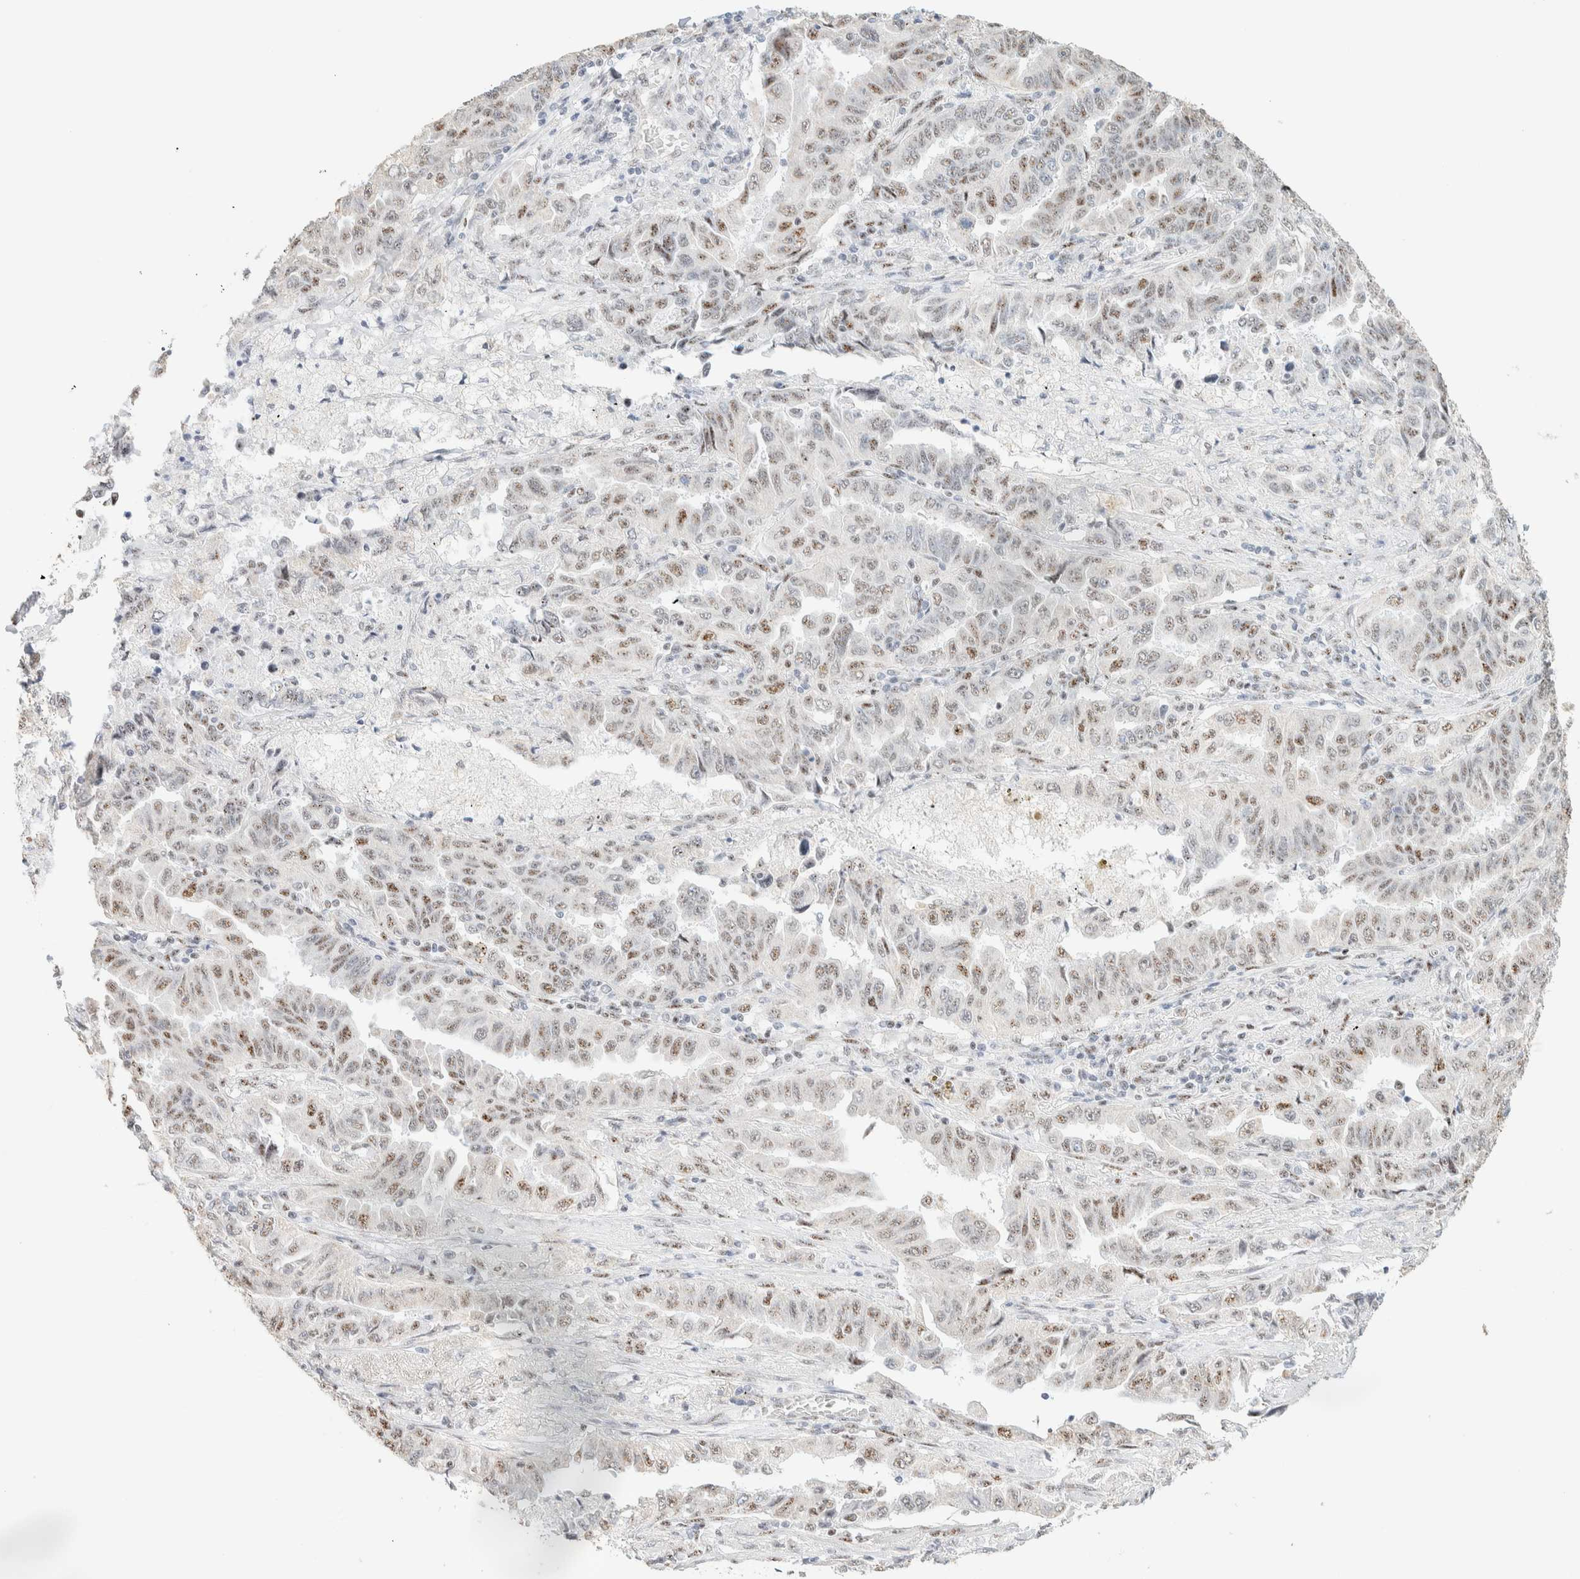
{"staining": {"intensity": "moderate", "quantity": "25%-75%", "location": "nuclear"}, "tissue": "lung cancer", "cell_type": "Tumor cells", "image_type": "cancer", "snomed": [{"axis": "morphology", "description": "Adenocarcinoma, NOS"}, {"axis": "topography", "description": "Lung"}], "caption": "A histopathology image showing moderate nuclear positivity in about 25%-75% of tumor cells in adenocarcinoma (lung), as visualized by brown immunohistochemical staining.", "gene": "SON", "patient": {"sex": "female", "age": 51}}